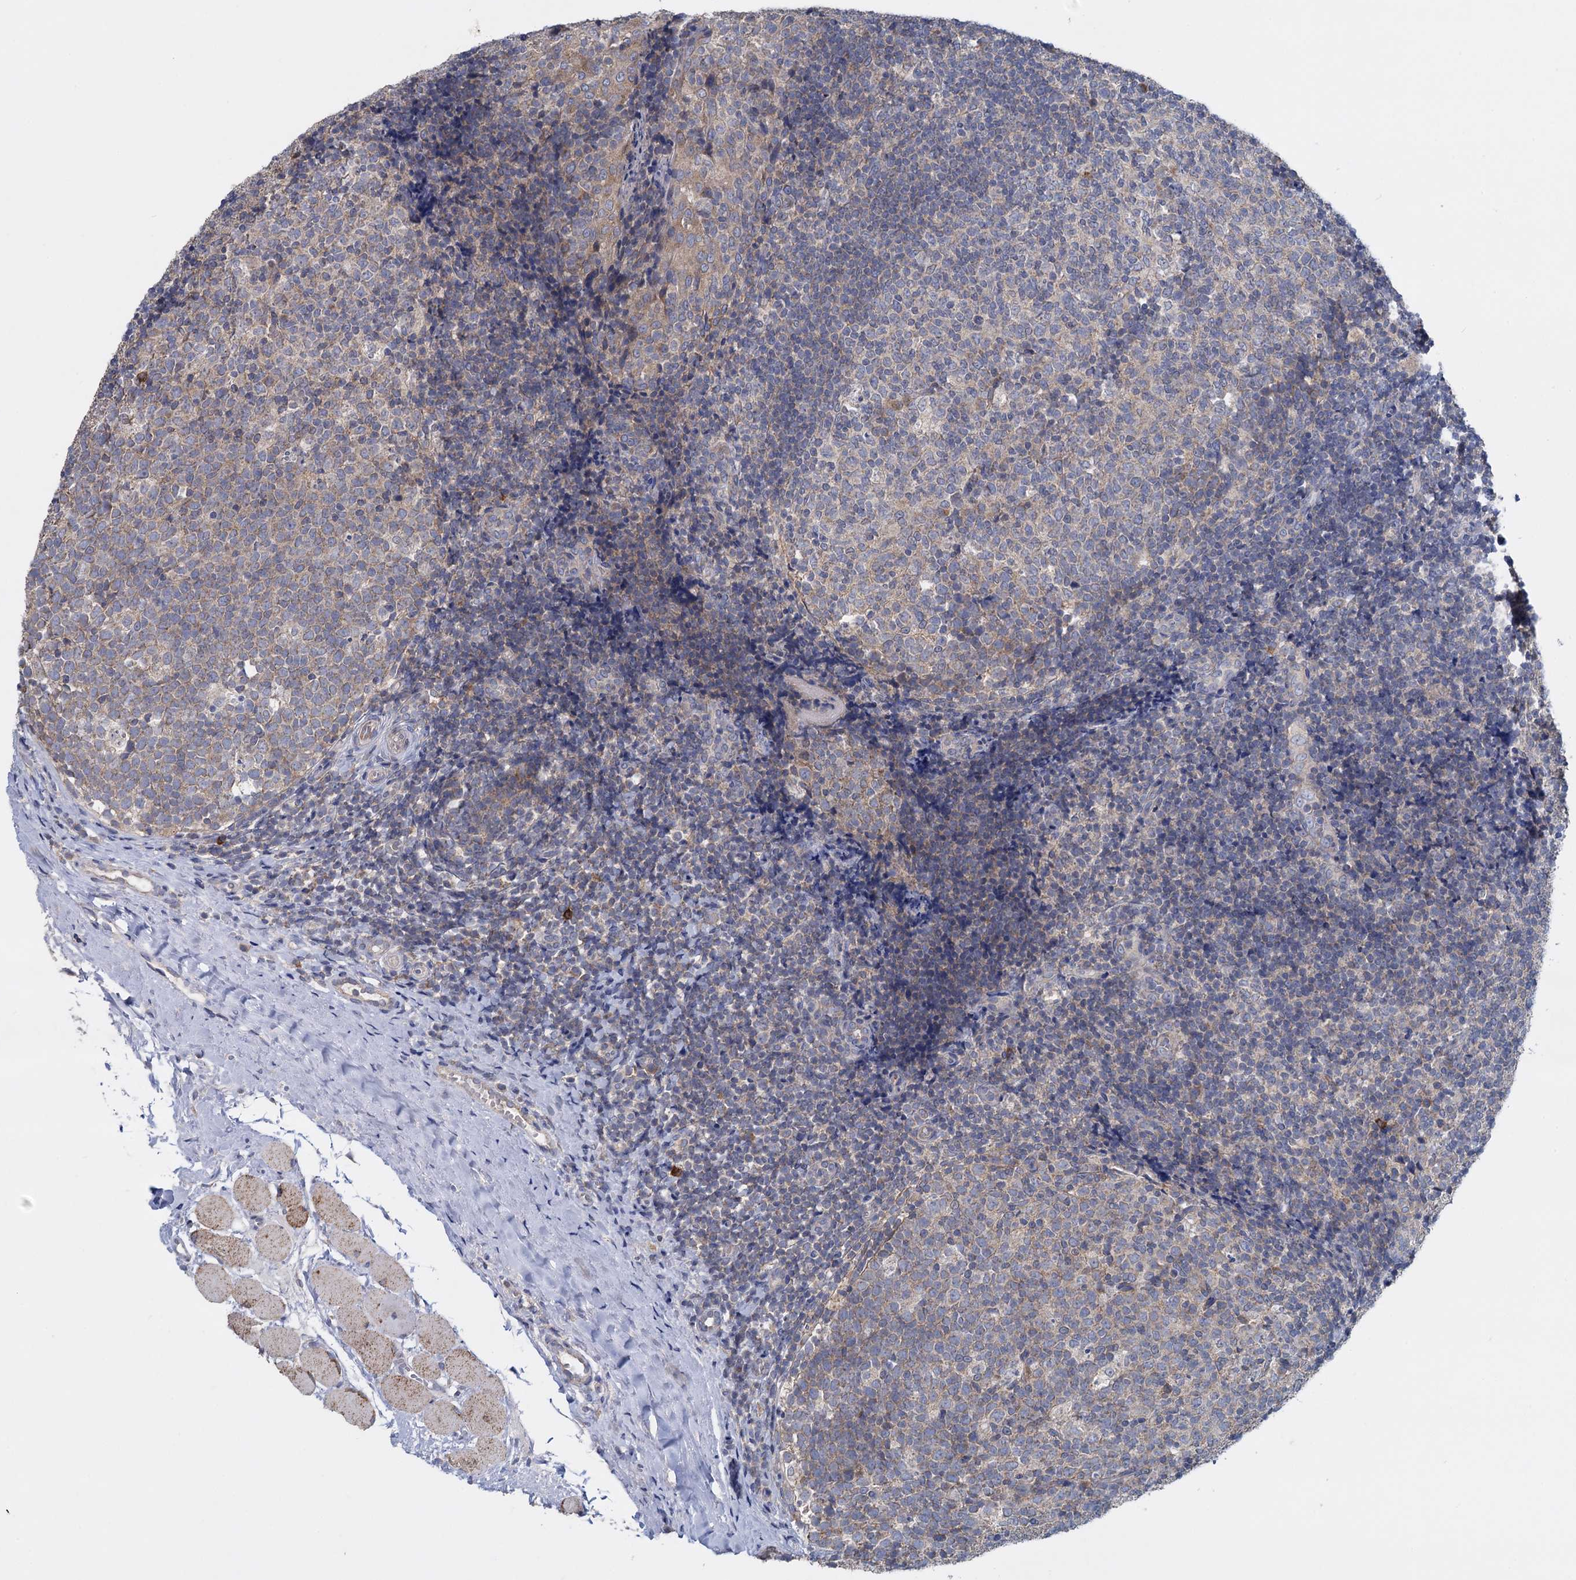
{"staining": {"intensity": "negative", "quantity": "none", "location": "none"}, "tissue": "tonsil", "cell_type": "Germinal center cells", "image_type": "normal", "snomed": [{"axis": "morphology", "description": "Normal tissue, NOS"}, {"axis": "topography", "description": "Tonsil"}], "caption": "Germinal center cells are negative for brown protein staining in normal tonsil. The staining was performed using DAB (3,3'-diaminobenzidine) to visualize the protein expression in brown, while the nuclei were stained in blue with hematoxylin (Magnification: 20x).", "gene": "GSTM2", "patient": {"sex": "female", "age": 19}}